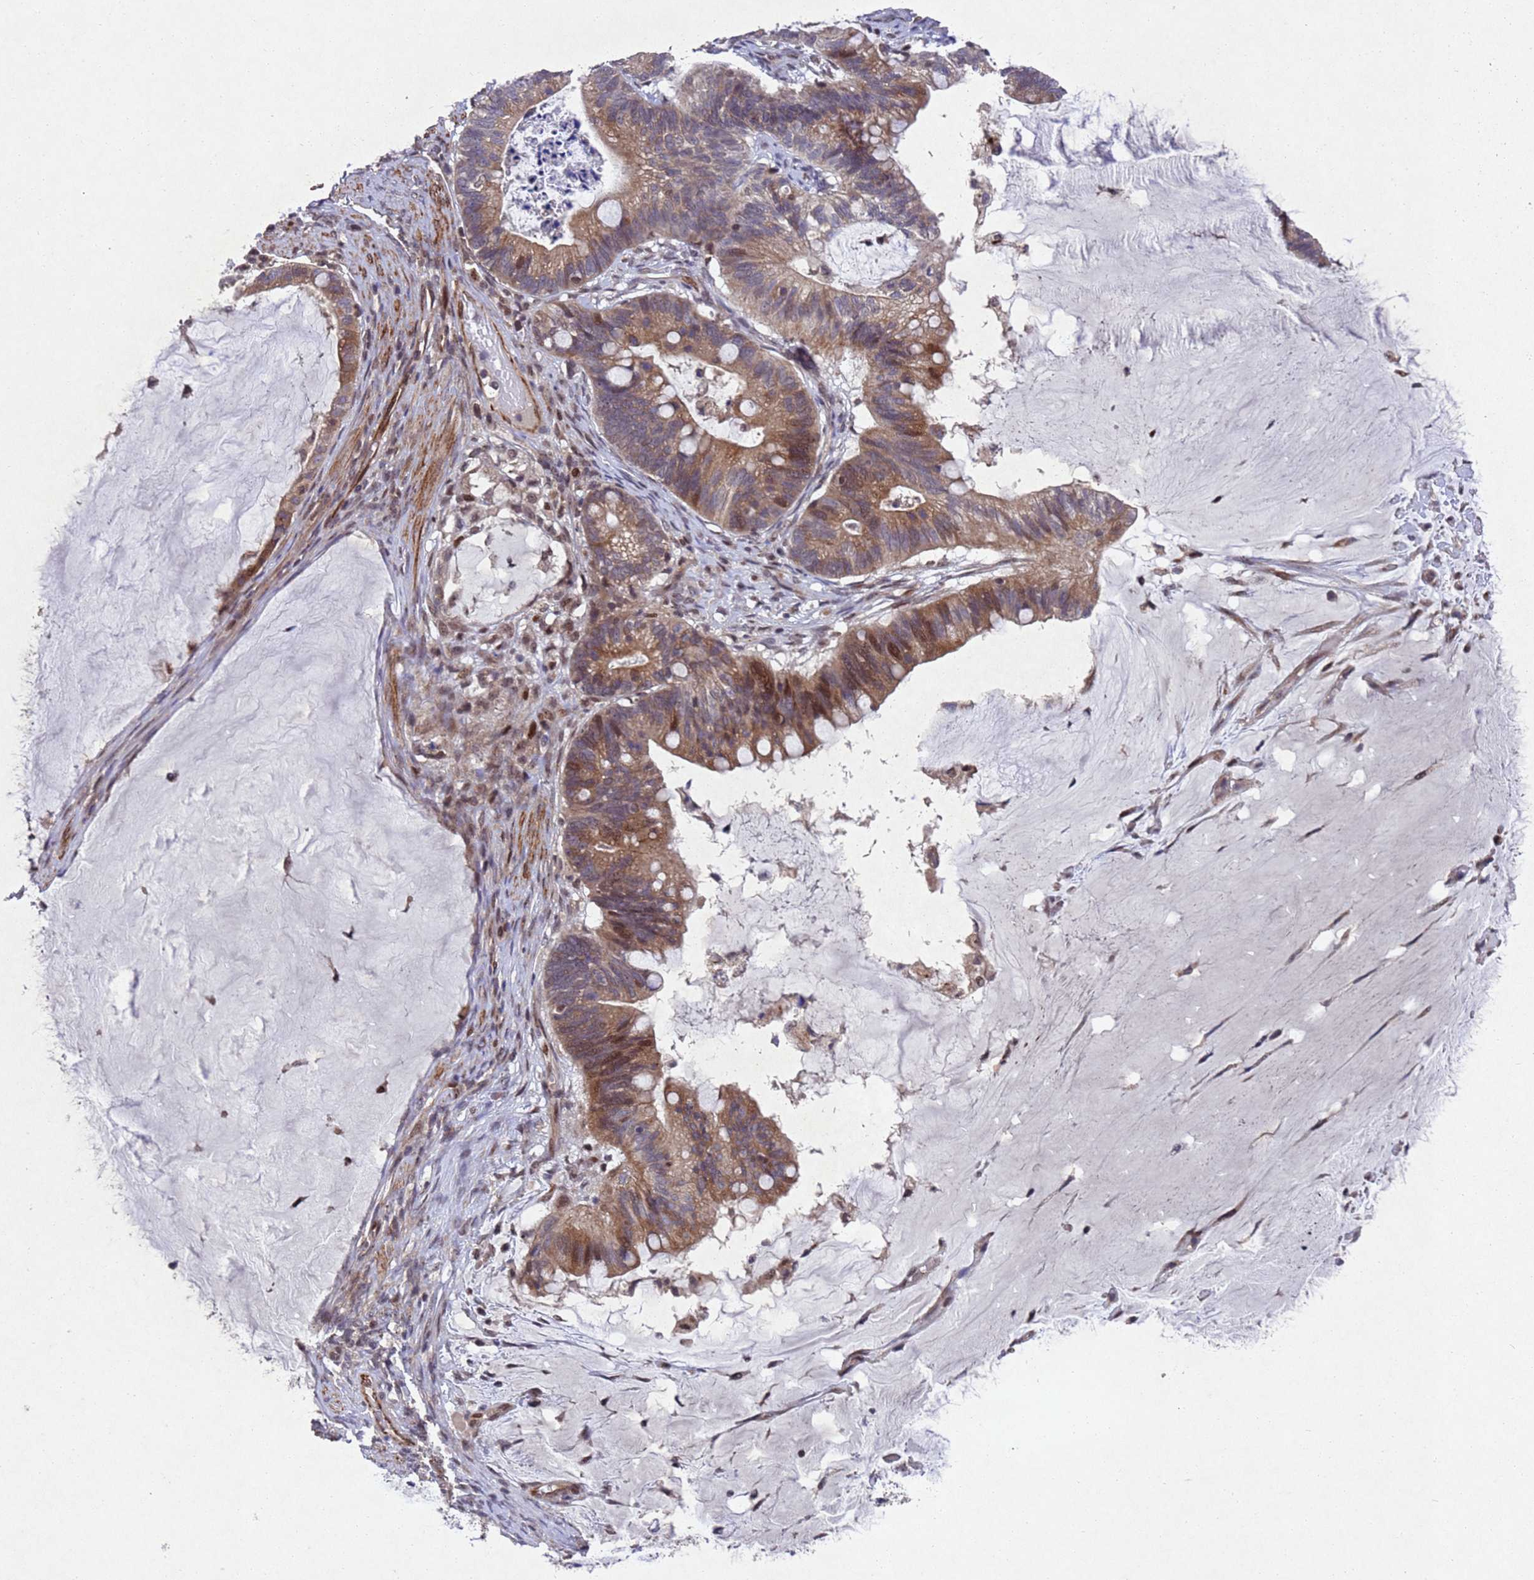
{"staining": {"intensity": "moderate", "quantity": ">75%", "location": "cytoplasmic/membranous,nuclear"}, "tissue": "ovarian cancer", "cell_type": "Tumor cells", "image_type": "cancer", "snomed": [{"axis": "morphology", "description": "Cystadenocarcinoma, mucinous, NOS"}, {"axis": "topography", "description": "Ovary"}], "caption": "Immunohistochemical staining of human mucinous cystadenocarcinoma (ovarian) displays moderate cytoplasmic/membranous and nuclear protein staining in approximately >75% of tumor cells.", "gene": "TBK1", "patient": {"sex": "female", "age": 61}}